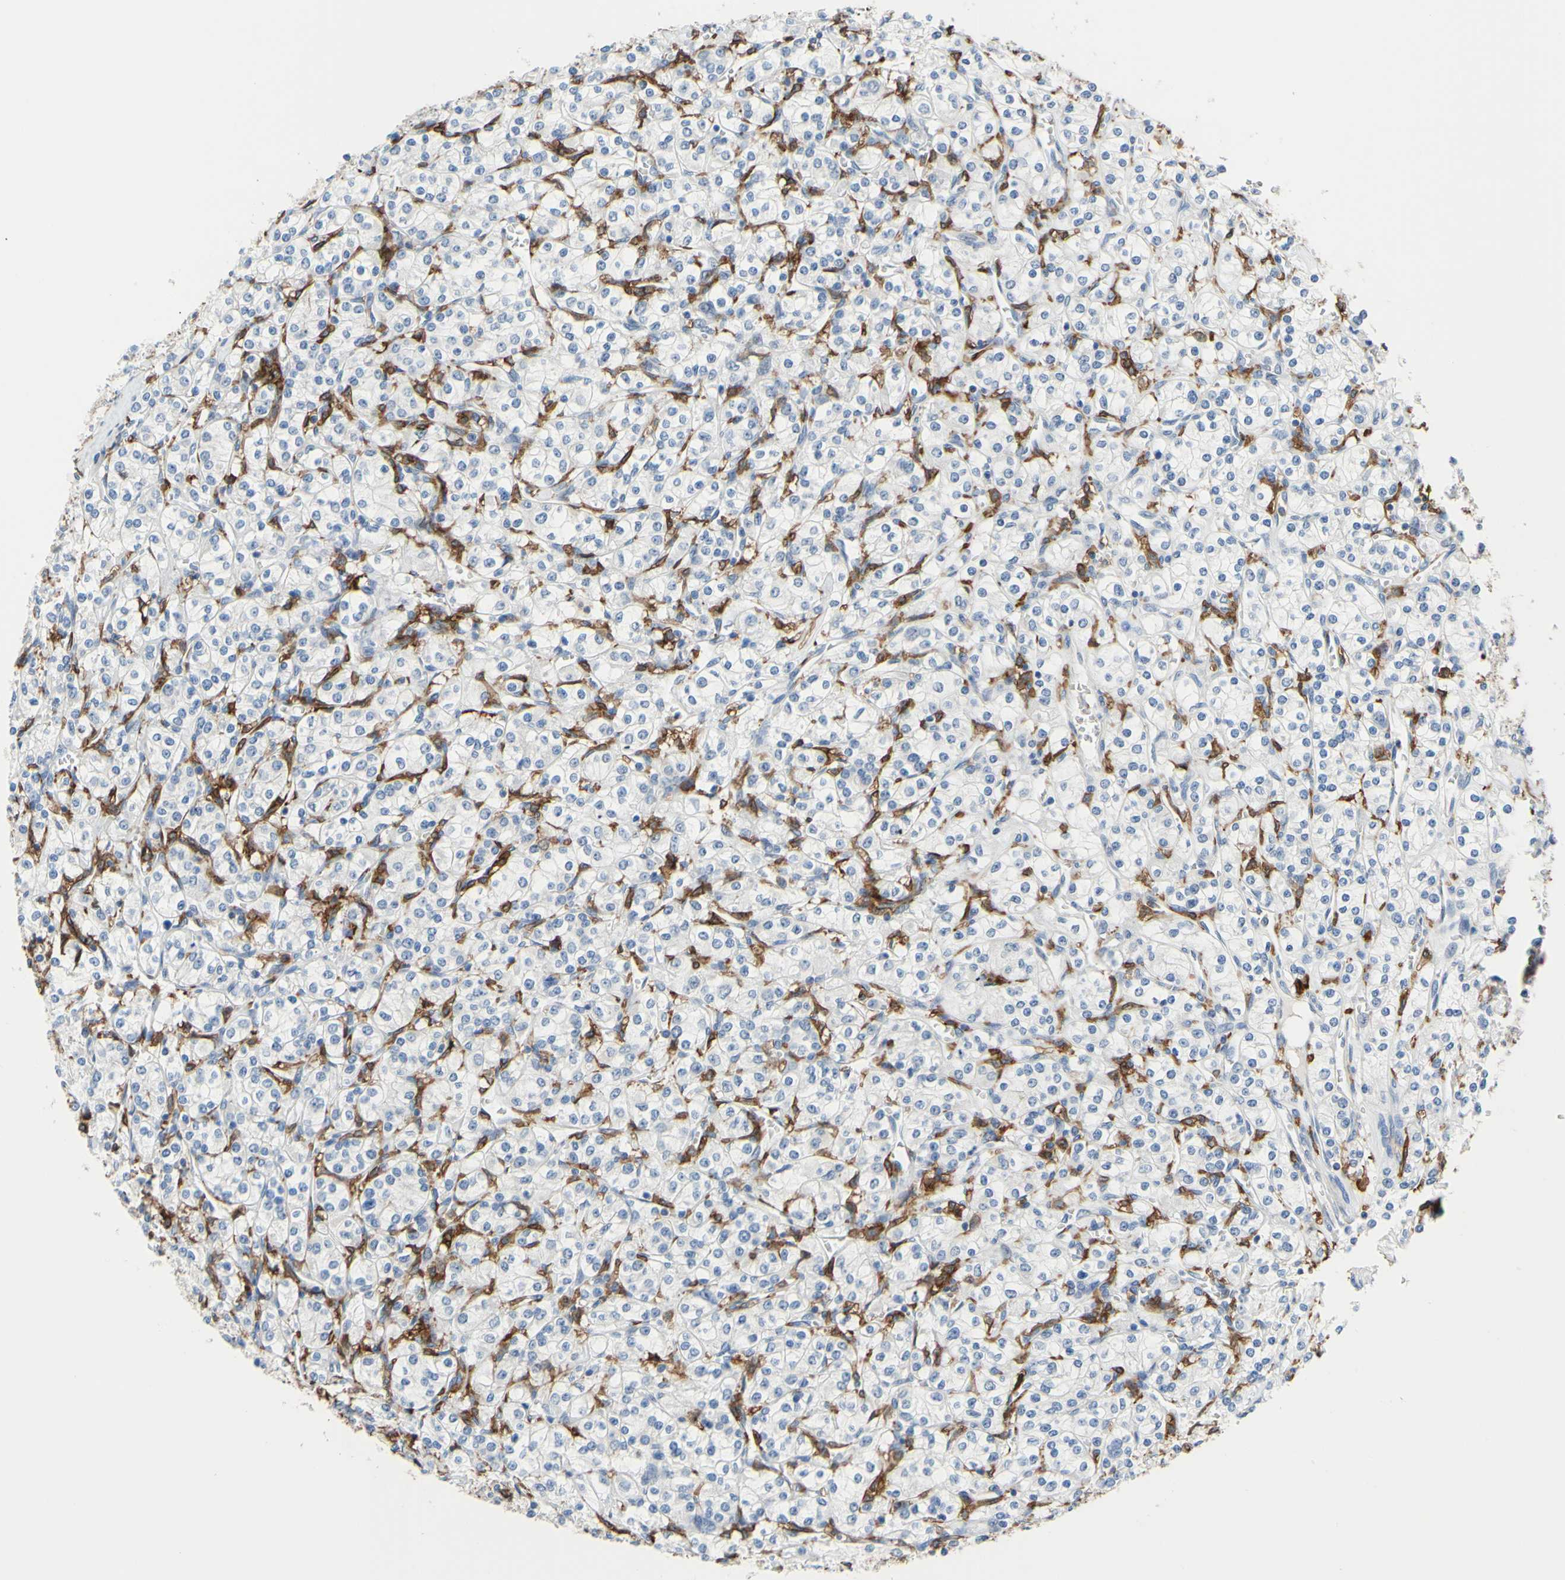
{"staining": {"intensity": "negative", "quantity": "none", "location": "none"}, "tissue": "renal cancer", "cell_type": "Tumor cells", "image_type": "cancer", "snomed": [{"axis": "morphology", "description": "Adenocarcinoma, NOS"}, {"axis": "topography", "description": "Kidney"}], "caption": "Human renal cancer stained for a protein using immunohistochemistry (IHC) reveals no staining in tumor cells.", "gene": "FCGR2A", "patient": {"sex": "male", "age": 77}}